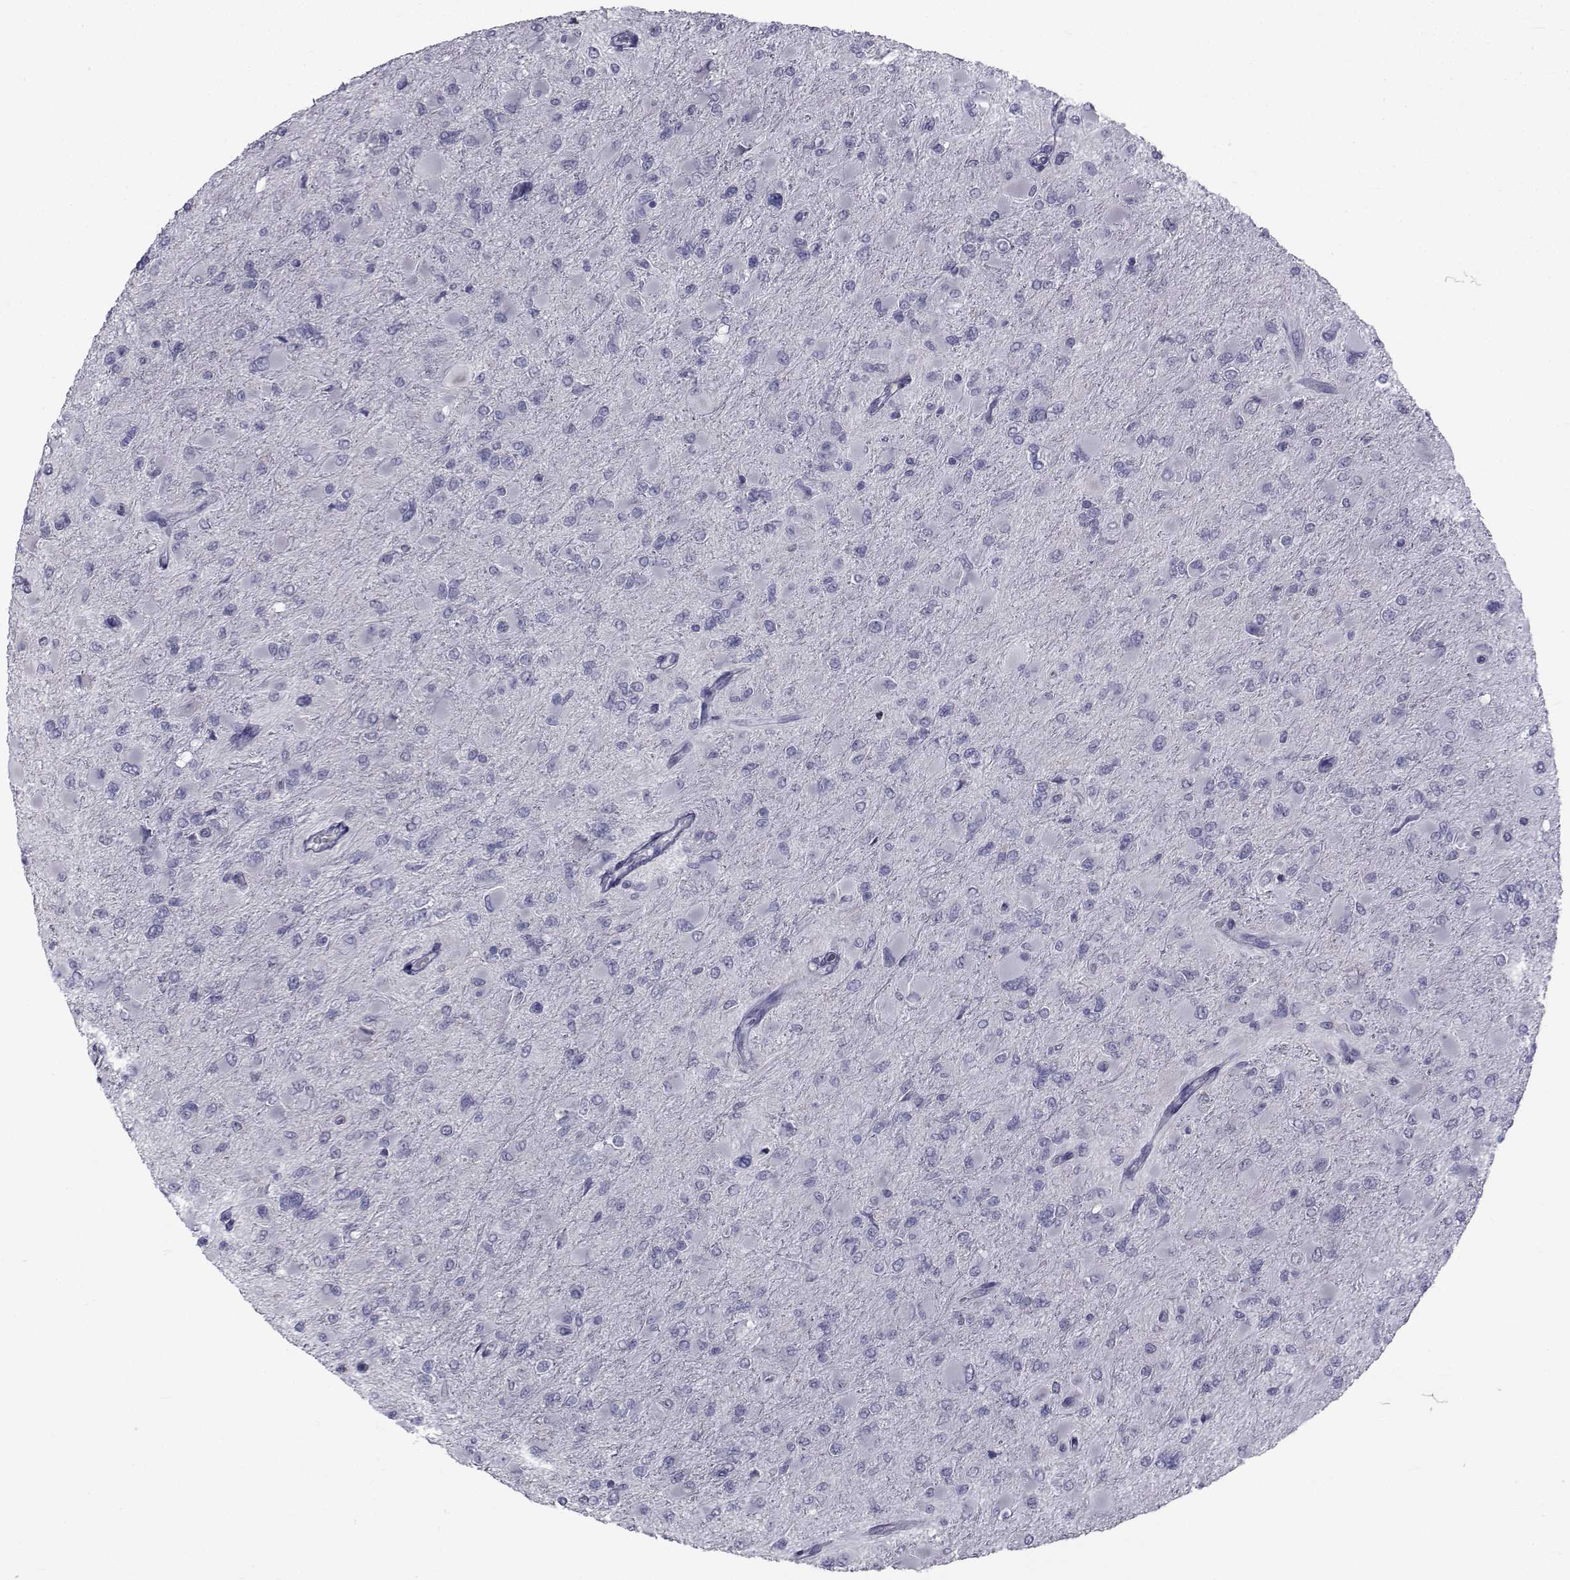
{"staining": {"intensity": "negative", "quantity": "none", "location": "none"}, "tissue": "glioma", "cell_type": "Tumor cells", "image_type": "cancer", "snomed": [{"axis": "morphology", "description": "Glioma, malignant, High grade"}, {"axis": "topography", "description": "Cerebral cortex"}], "caption": "The immunohistochemistry (IHC) micrograph has no significant expression in tumor cells of glioma tissue. Brightfield microscopy of IHC stained with DAB (brown) and hematoxylin (blue), captured at high magnification.", "gene": "FDXR", "patient": {"sex": "female", "age": 36}}